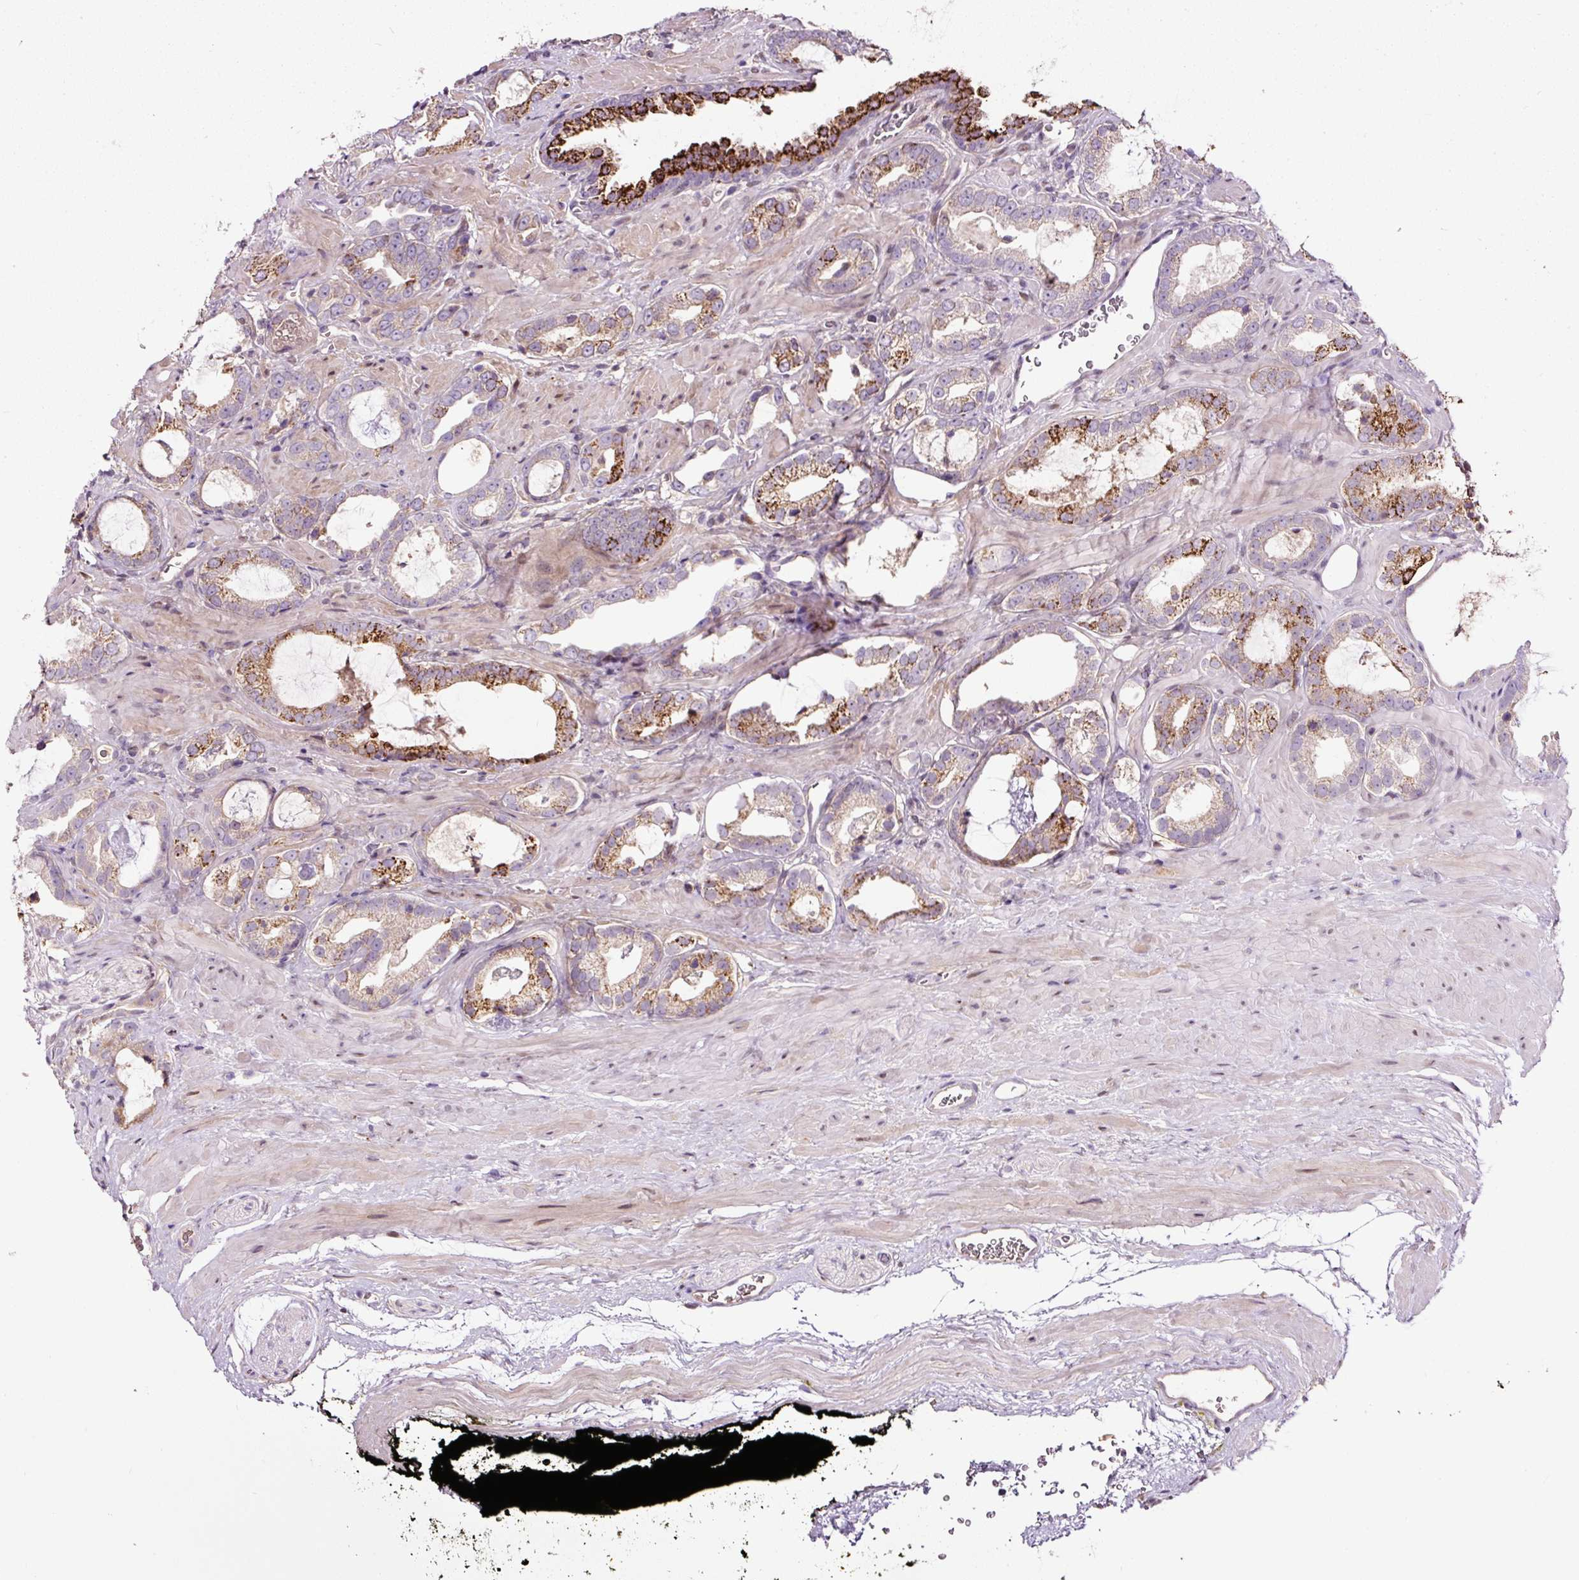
{"staining": {"intensity": "strong", "quantity": "<25%", "location": "cytoplasmic/membranous"}, "tissue": "prostate cancer", "cell_type": "Tumor cells", "image_type": "cancer", "snomed": [{"axis": "morphology", "description": "Adenocarcinoma, Low grade"}, {"axis": "topography", "description": "Prostate"}], "caption": "Immunohistochemistry (IHC) (DAB) staining of human prostate adenocarcinoma (low-grade) exhibits strong cytoplasmic/membranous protein positivity in approximately <25% of tumor cells. The protein of interest is shown in brown color, while the nuclei are stained blue.", "gene": "LRRC24", "patient": {"sex": "male", "age": 62}}